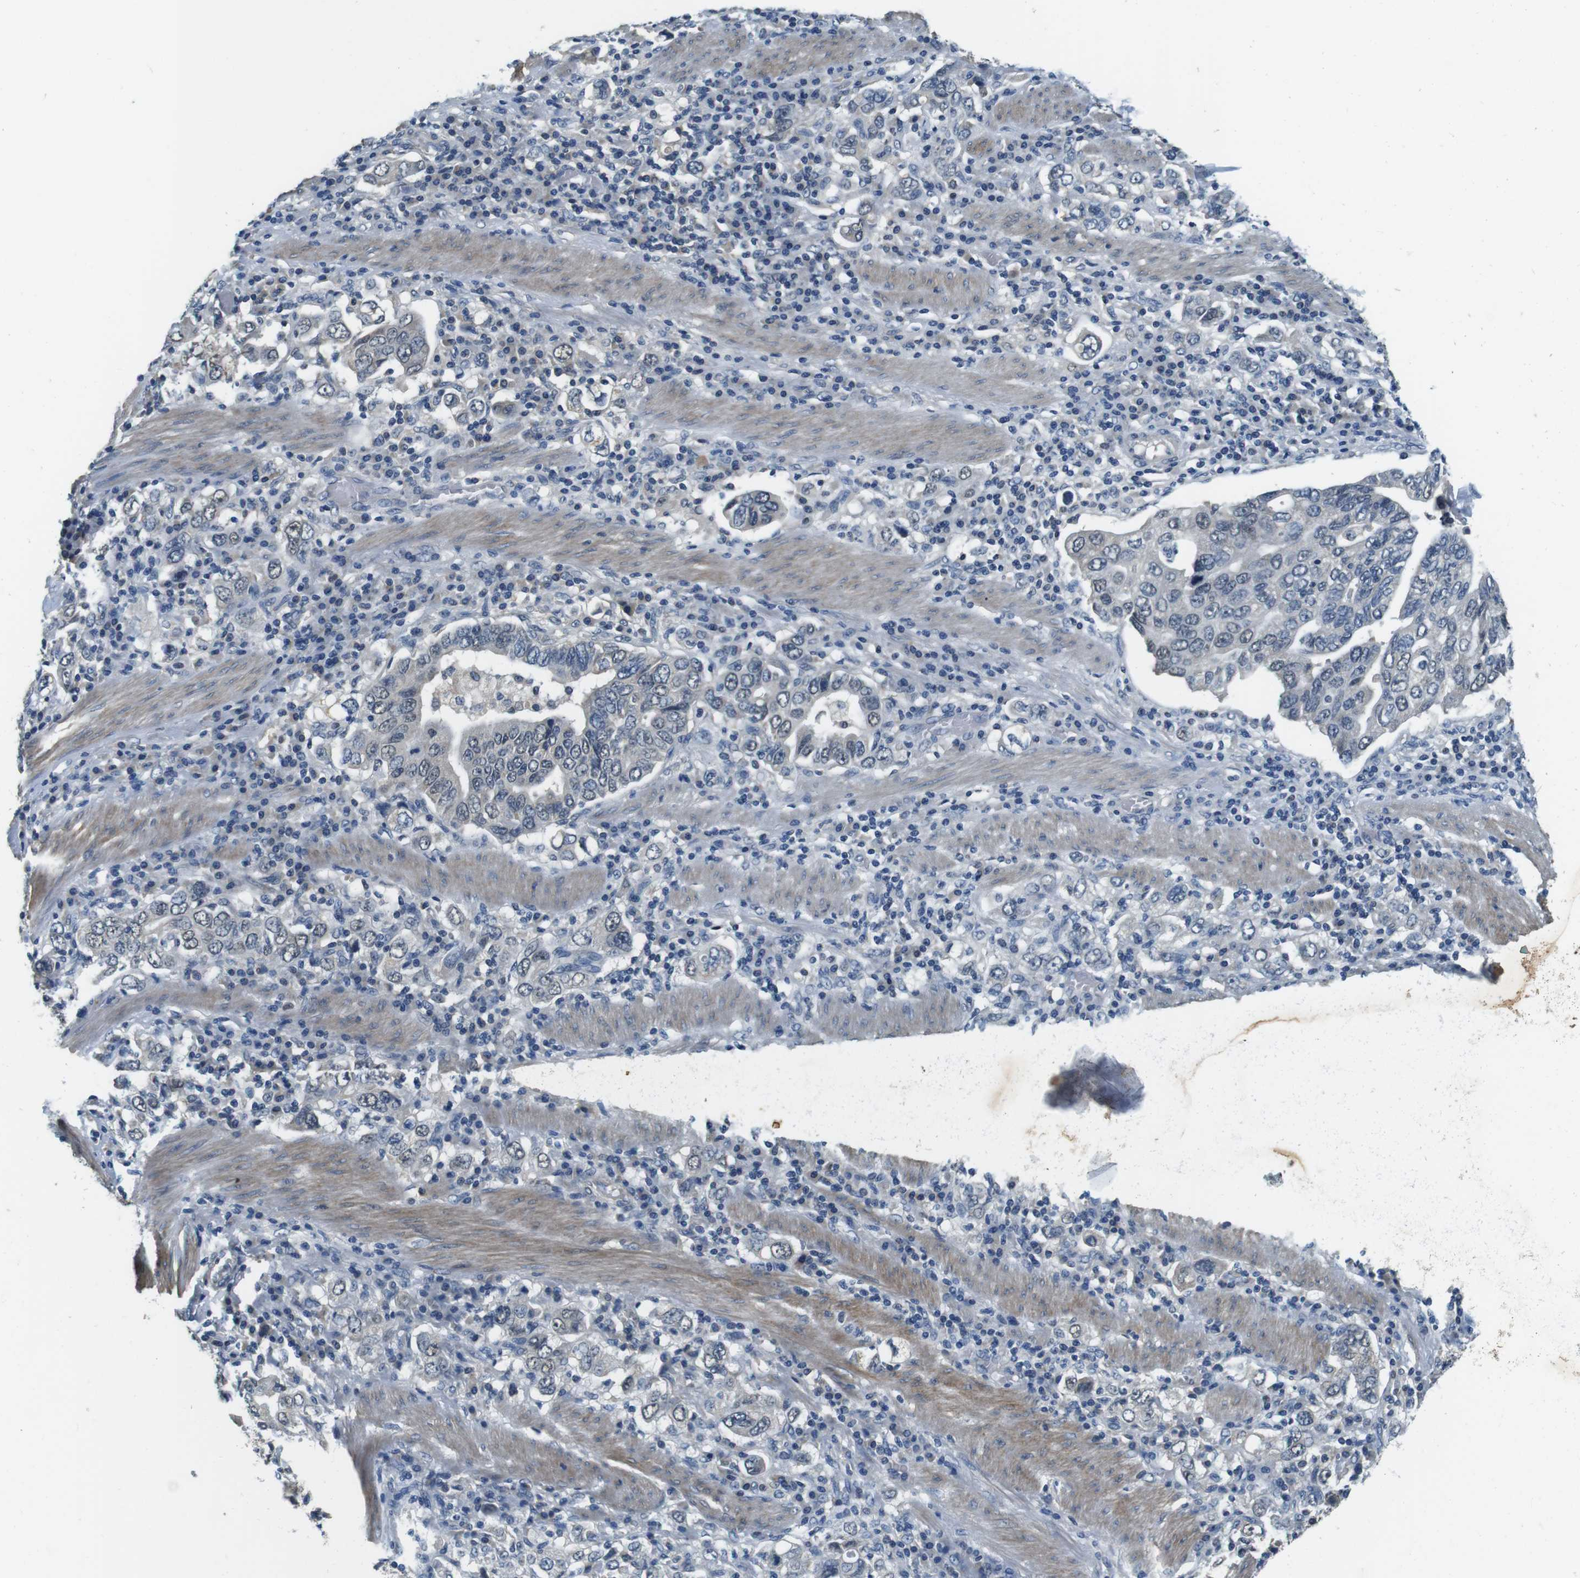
{"staining": {"intensity": "weak", "quantity": "<25%", "location": "nuclear"}, "tissue": "stomach cancer", "cell_type": "Tumor cells", "image_type": "cancer", "snomed": [{"axis": "morphology", "description": "Adenocarcinoma, NOS"}, {"axis": "topography", "description": "Stomach, upper"}], "caption": "Immunohistochemistry micrograph of neoplastic tissue: human stomach cancer (adenocarcinoma) stained with DAB (3,3'-diaminobenzidine) demonstrates no significant protein expression in tumor cells. (Immunohistochemistry (ihc), brightfield microscopy, high magnification).", "gene": "DTNA", "patient": {"sex": "male", "age": 62}}